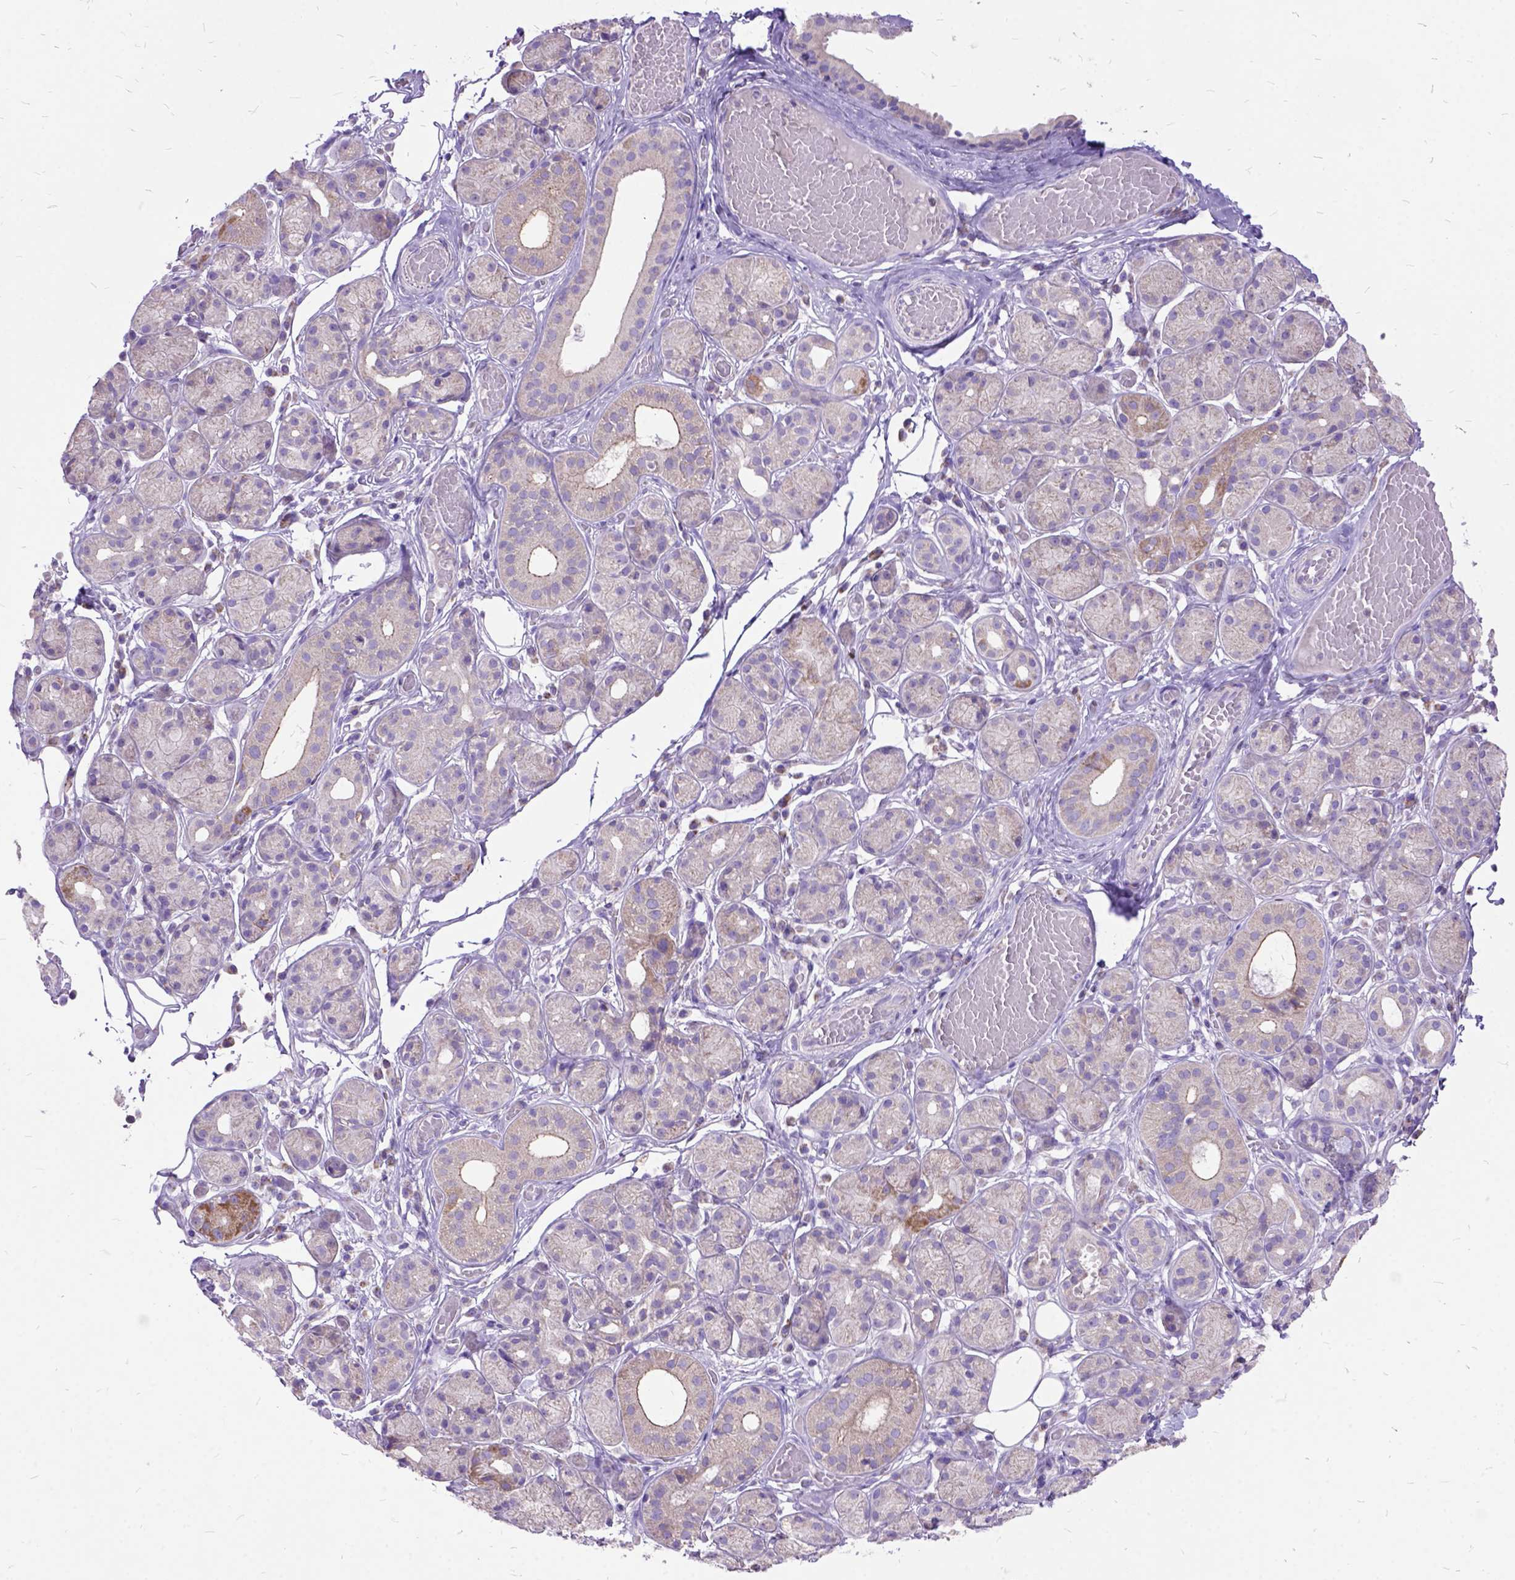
{"staining": {"intensity": "weak", "quantity": "<25%", "location": "cytoplasmic/membranous"}, "tissue": "salivary gland", "cell_type": "Glandular cells", "image_type": "normal", "snomed": [{"axis": "morphology", "description": "Normal tissue, NOS"}, {"axis": "topography", "description": "Salivary gland"}, {"axis": "topography", "description": "Peripheral nerve tissue"}], "caption": "Glandular cells show no significant staining in normal salivary gland. (Stains: DAB IHC with hematoxylin counter stain, Microscopy: brightfield microscopy at high magnification).", "gene": "CTAG2", "patient": {"sex": "male", "age": 71}}